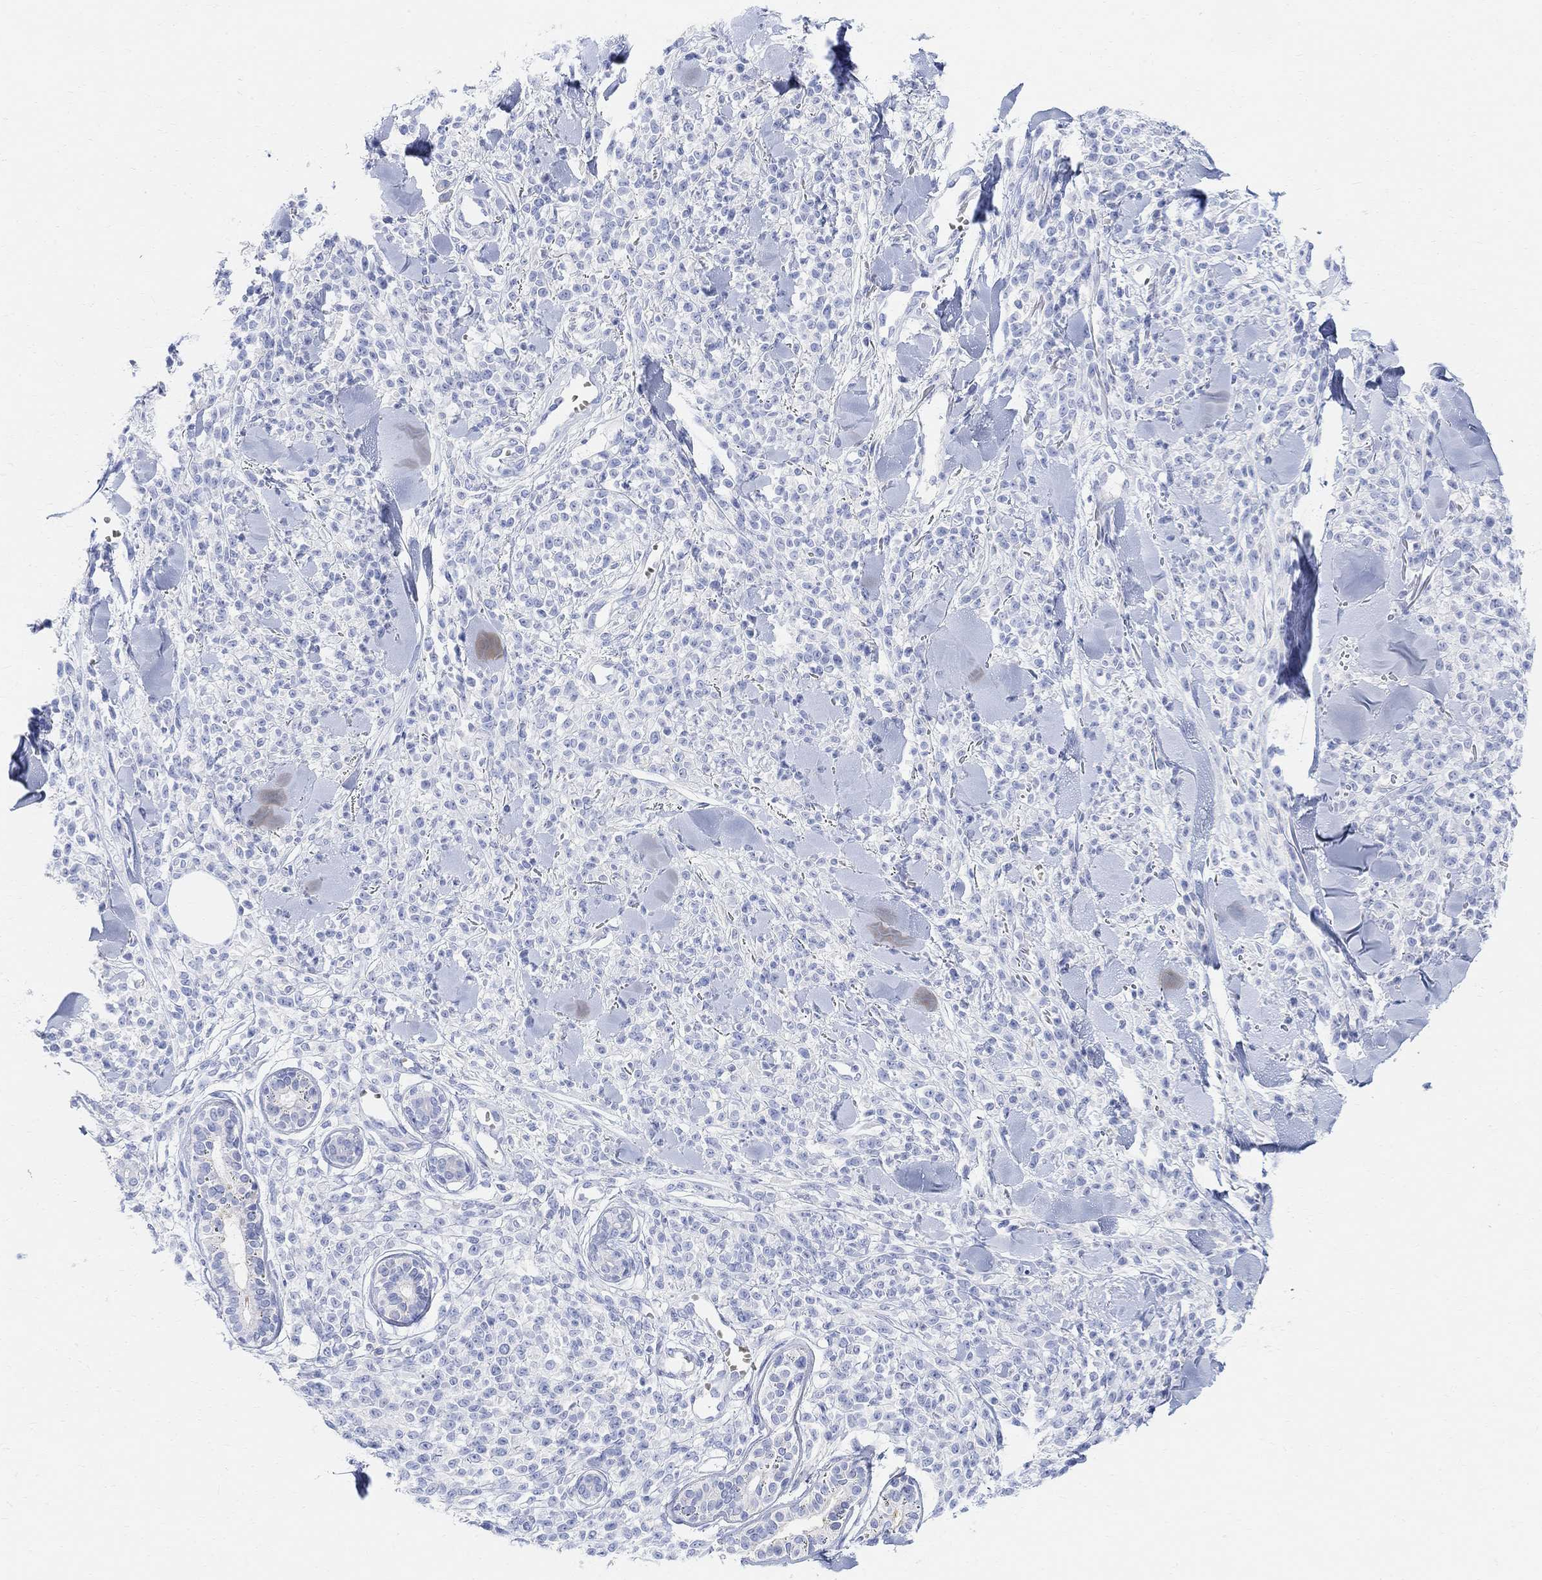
{"staining": {"intensity": "negative", "quantity": "none", "location": "none"}, "tissue": "melanoma", "cell_type": "Tumor cells", "image_type": "cancer", "snomed": [{"axis": "morphology", "description": "Malignant melanoma, NOS"}, {"axis": "topography", "description": "Skin"}, {"axis": "topography", "description": "Skin of trunk"}], "caption": "Tumor cells show no significant staining in malignant melanoma.", "gene": "RETNLB", "patient": {"sex": "male", "age": 74}}